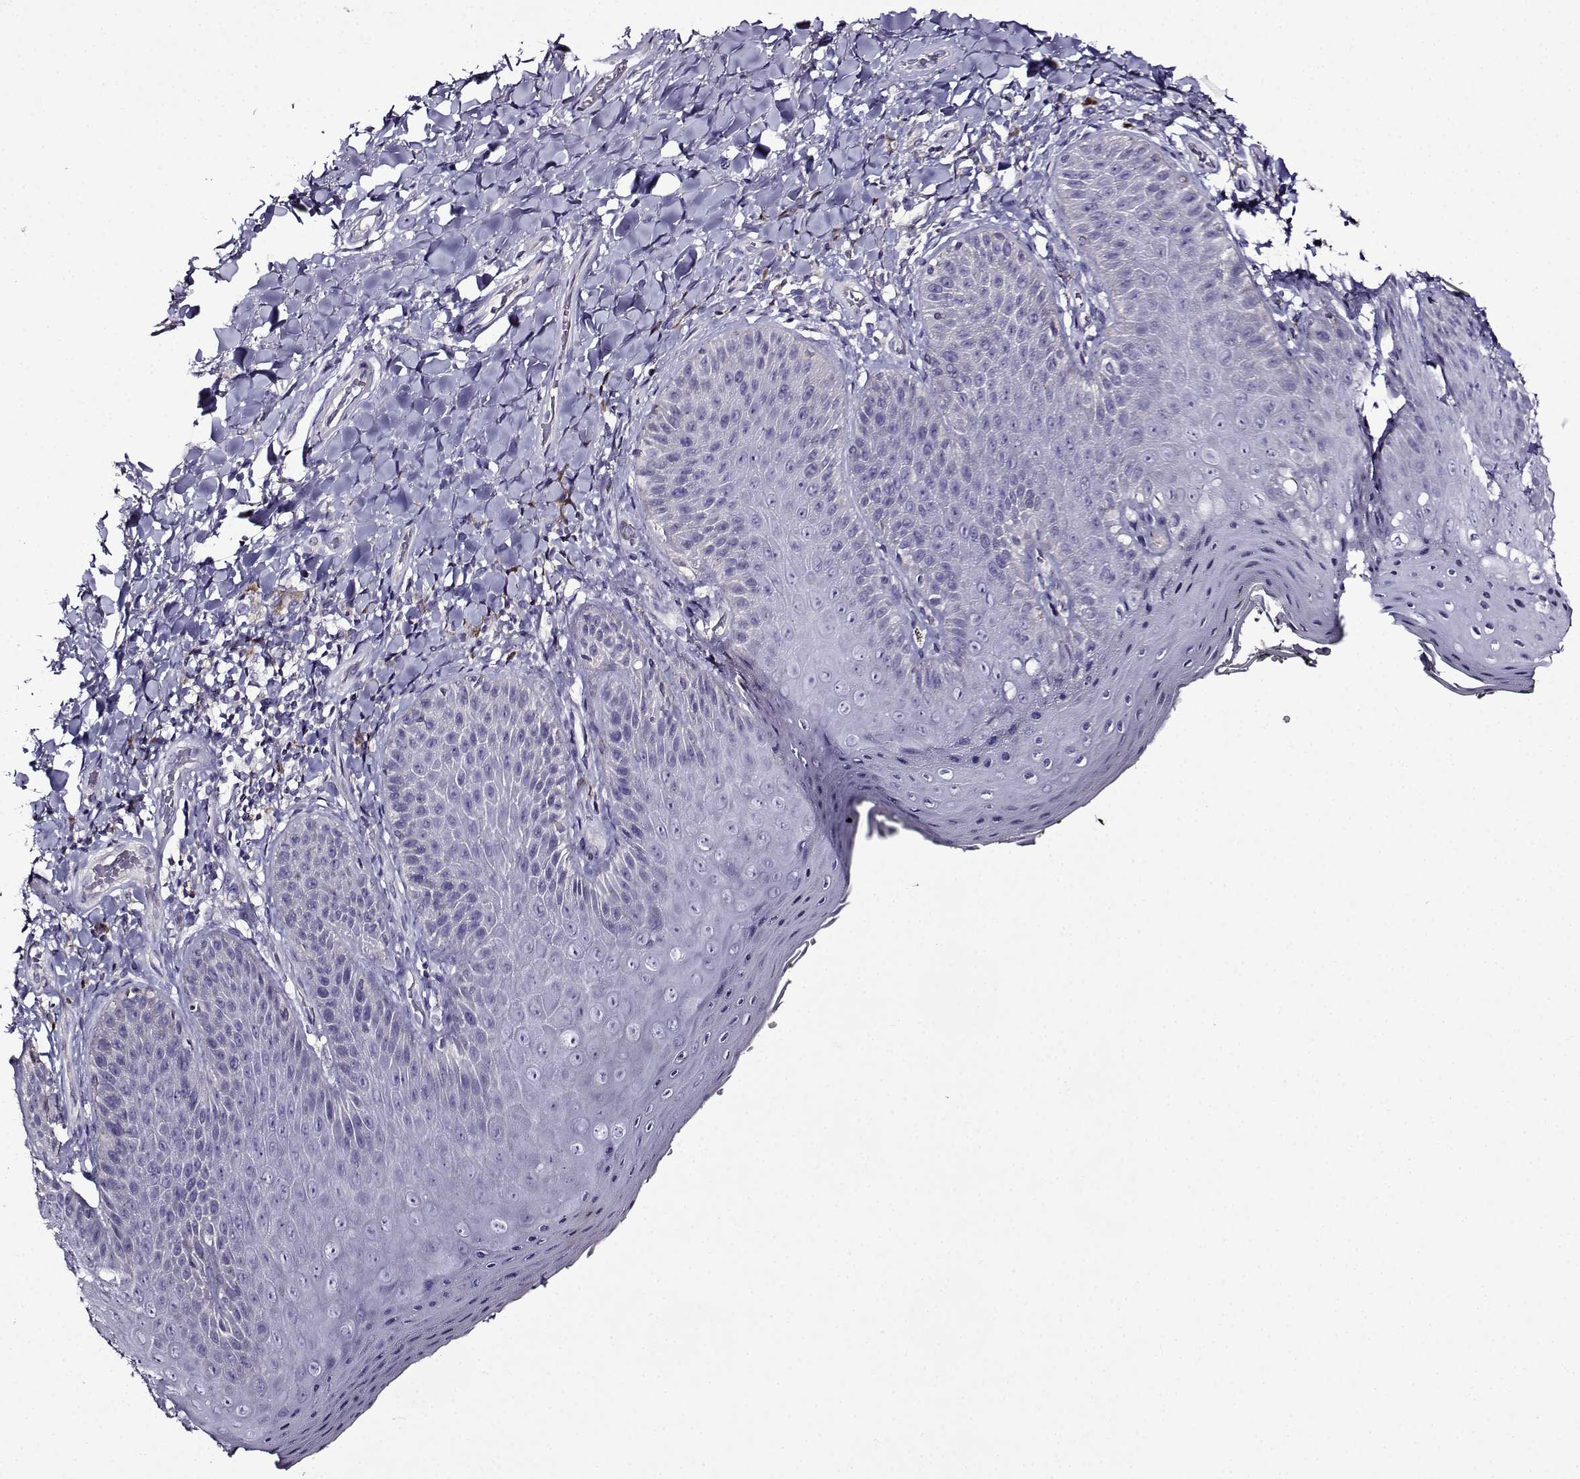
{"staining": {"intensity": "negative", "quantity": "none", "location": "none"}, "tissue": "skin", "cell_type": "Epidermal cells", "image_type": "normal", "snomed": [{"axis": "morphology", "description": "Normal tissue, NOS"}, {"axis": "topography", "description": "Anal"}], "caption": "This is an IHC photomicrograph of normal skin. There is no staining in epidermal cells.", "gene": "TMEM266", "patient": {"sex": "male", "age": 53}}